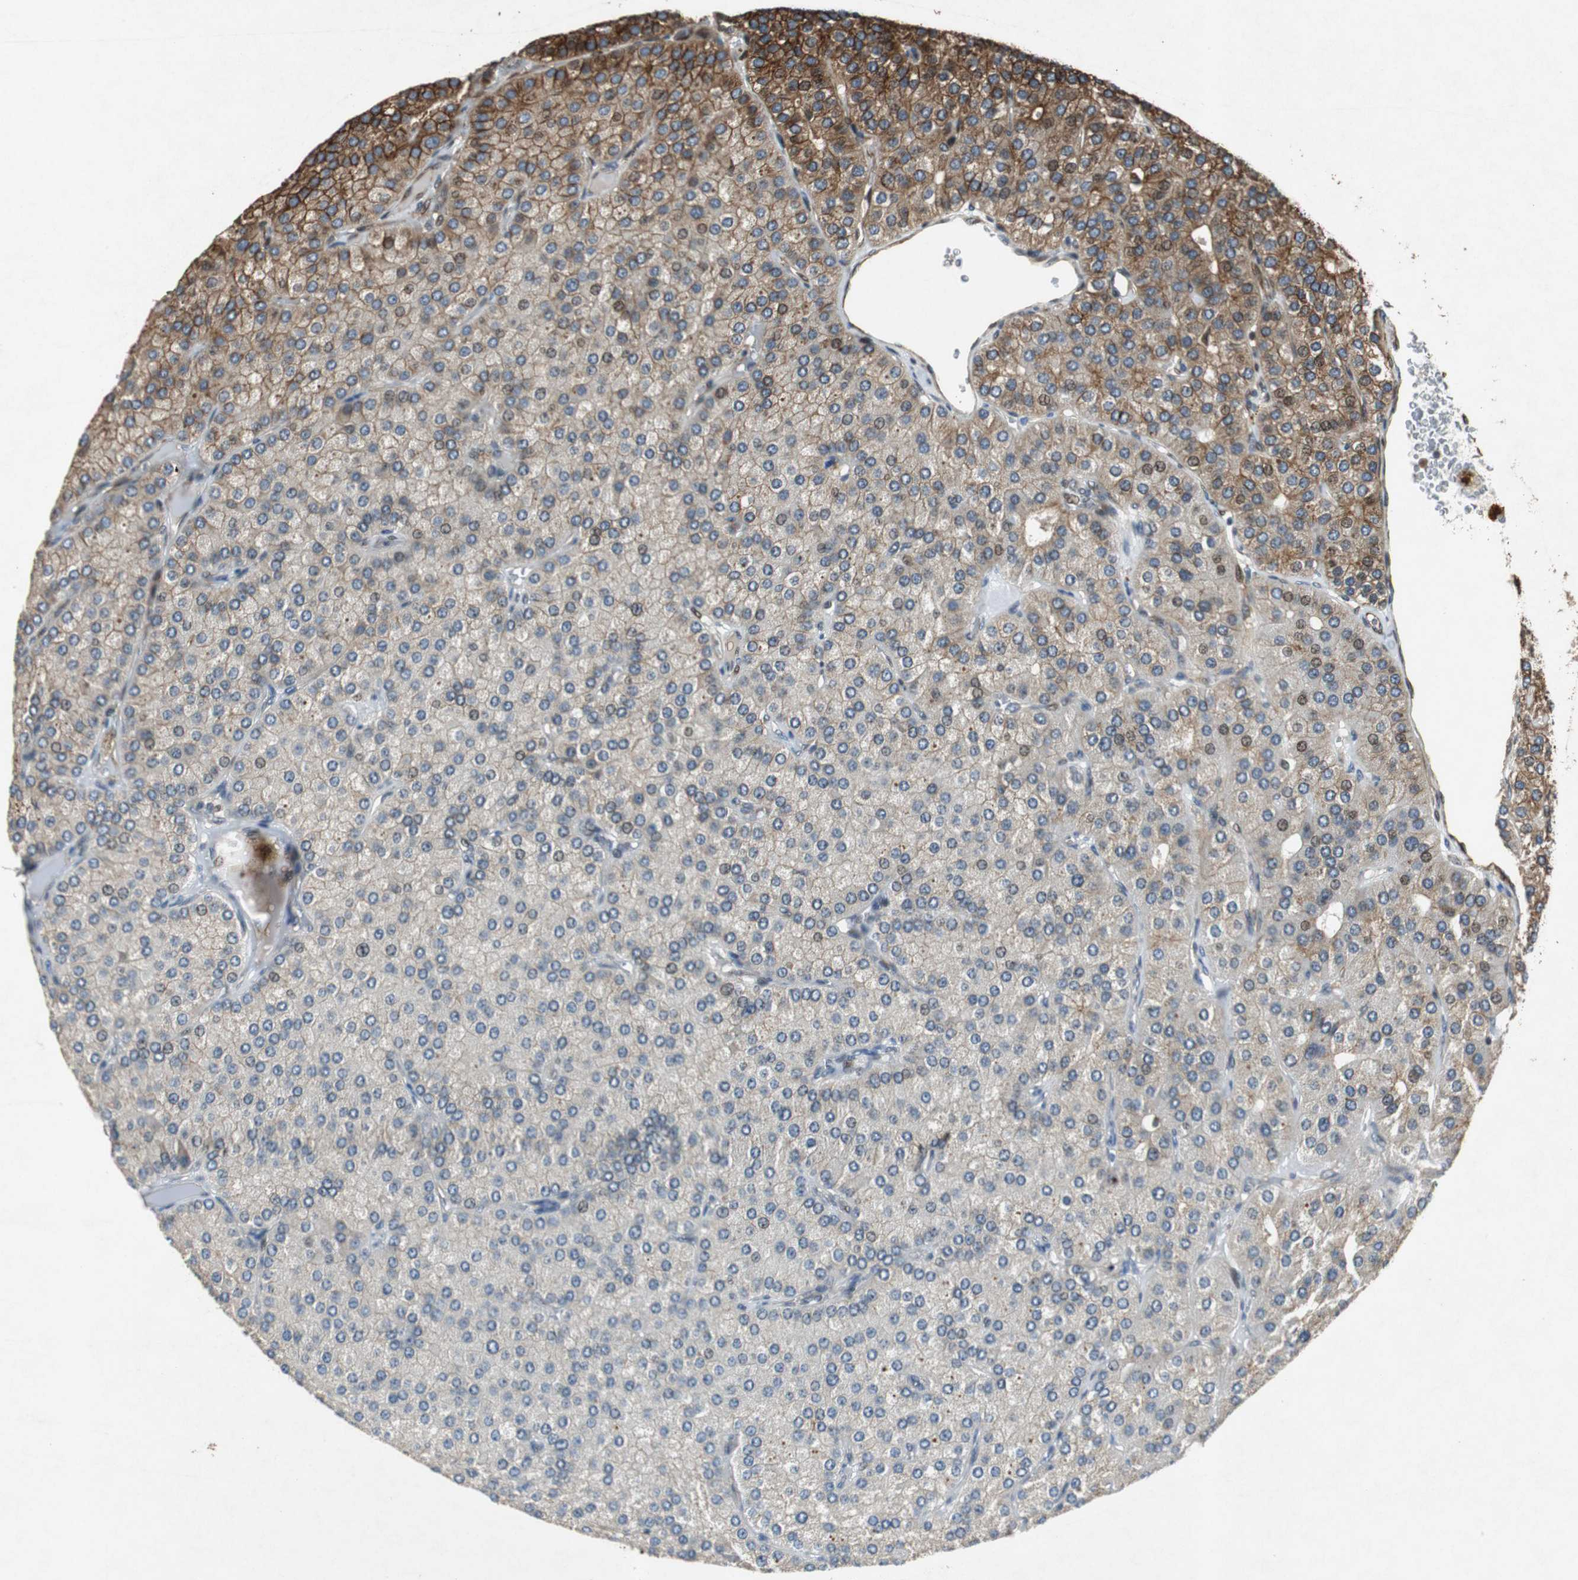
{"staining": {"intensity": "moderate", "quantity": "<25%", "location": "nuclear"}, "tissue": "parathyroid gland", "cell_type": "Glandular cells", "image_type": "normal", "snomed": [{"axis": "morphology", "description": "Normal tissue, NOS"}, {"axis": "morphology", "description": "Adenoma, NOS"}, {"axis": "topography", "description": "Parathyroid gland"}], "caption": "Immunohistochemical staining of normal parathyroid gland reveals <25% levels of moderate nuclear protein positivity in about <25% of glandular cells.", "gene": "TUBA4A", "patient": {"sex": "female", "age": 86}}